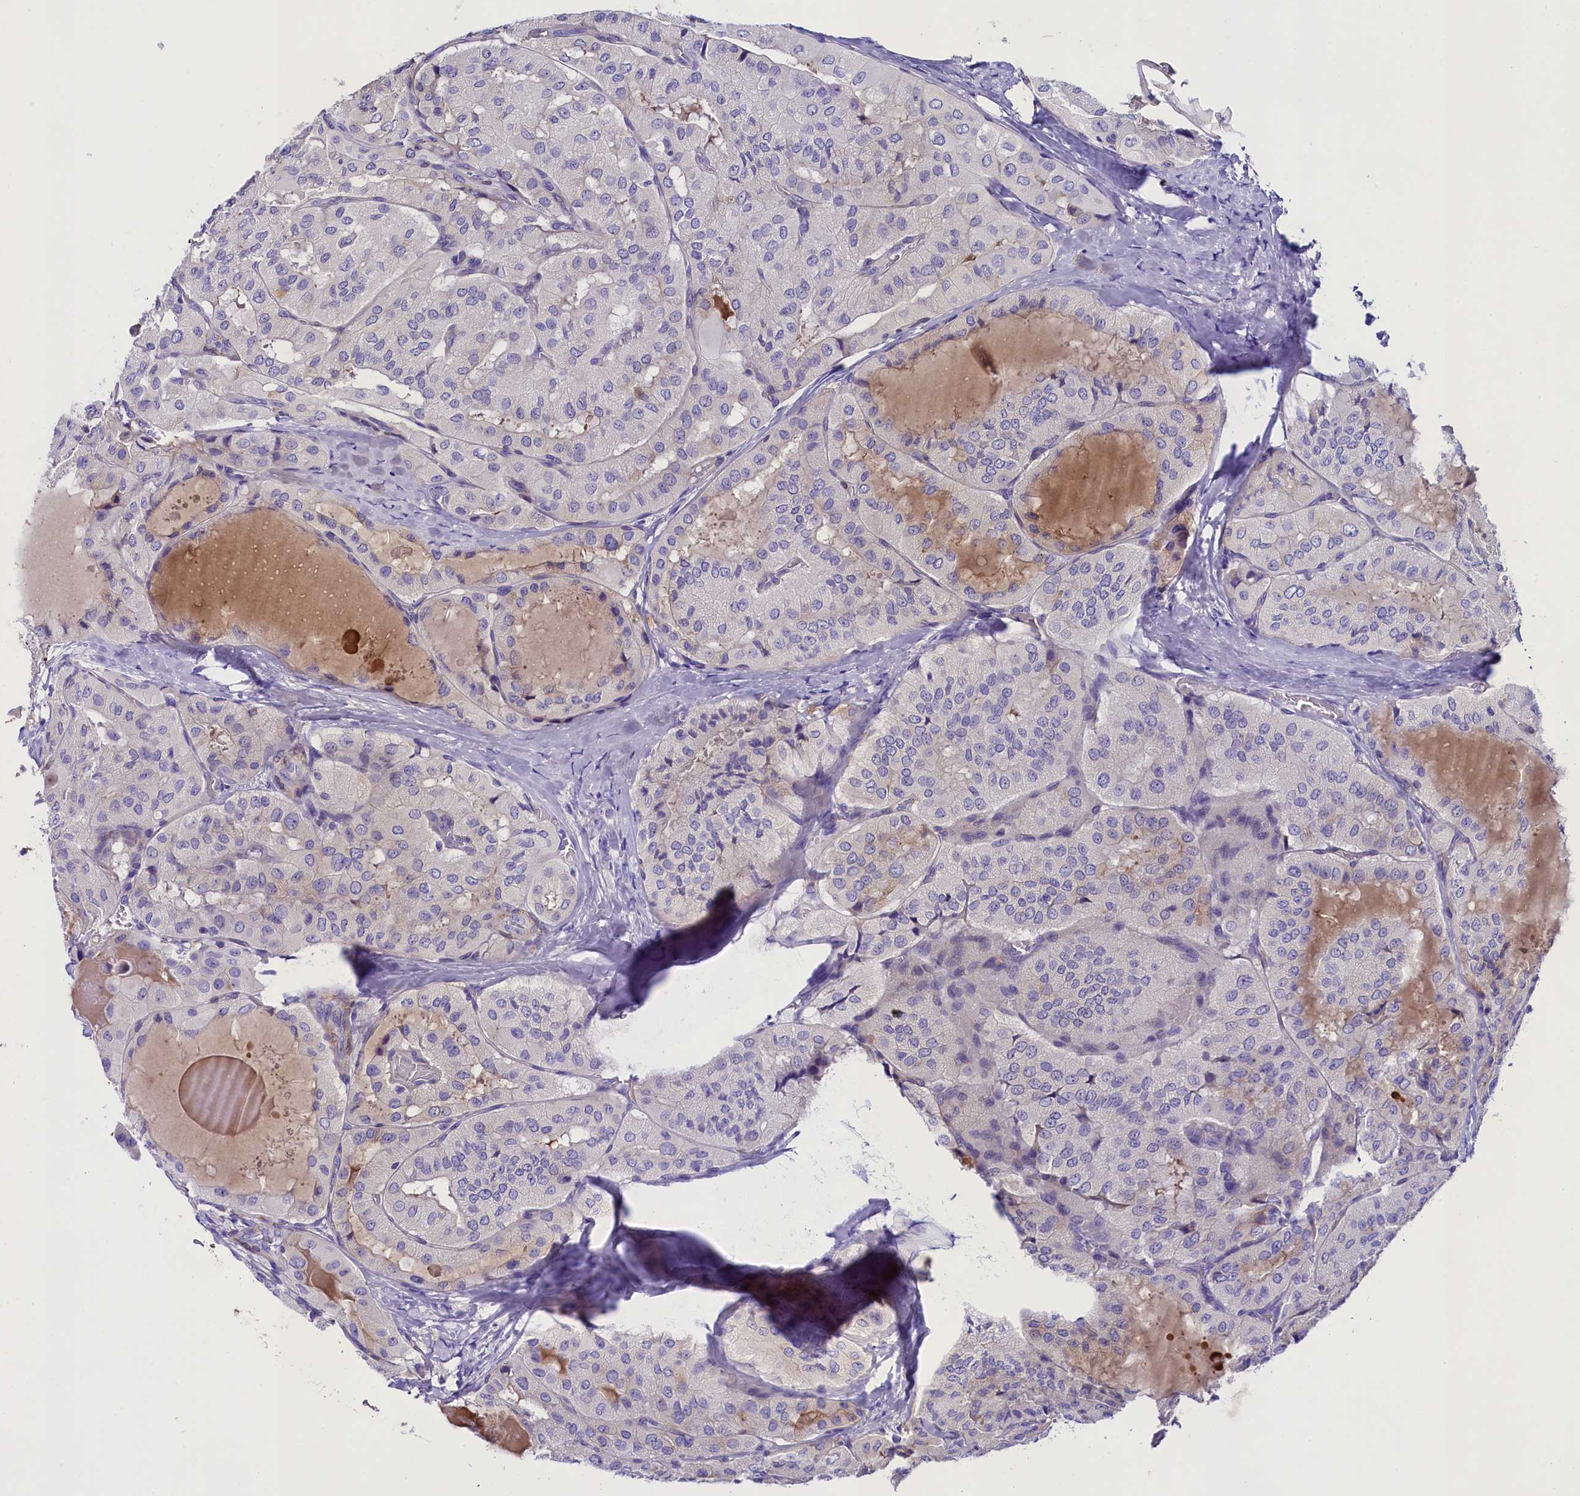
{"staining": {"intensity": "negative", "quantity": "none", "location": "none"}, "tissue": "thyroid cancer", "cell_type": "Tumor cells", "image_type": "cancer", "snomed": [{"axis": "morphology", "description": "Normal tissue, NOS"}, {"axis": "morphology", "description": "Papillary adenocarcinoma, NOS"}, {"axis": "topography", "description": "Thyroid gland"}], "caption": "DAB immunohistochemical staining of human thyroid cancer (papillary adenocarcinoma) reveals no significant positivity in tumor cells.", "gene": "SOD3", "patient": {"sex": "female", "age": 59}}